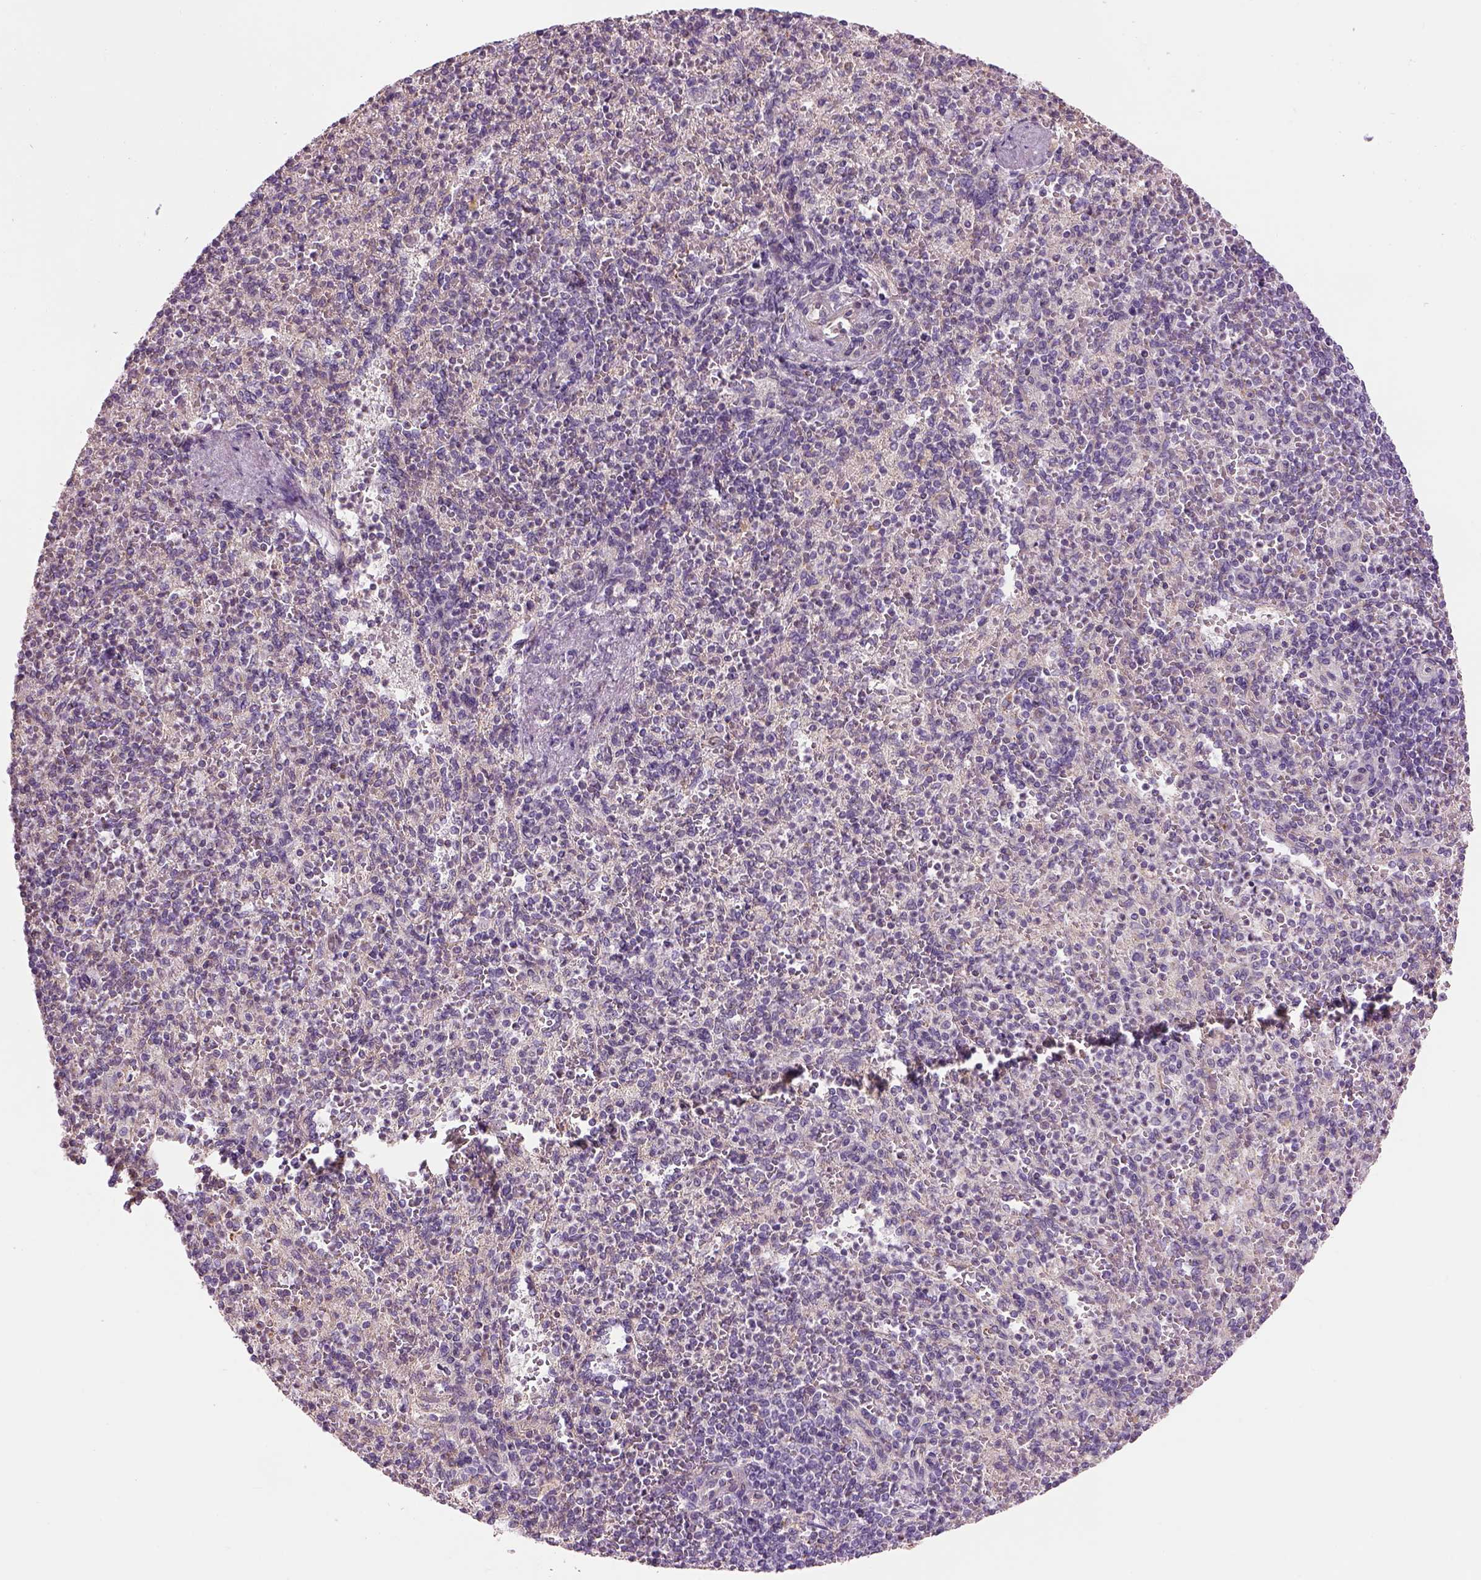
{"staining": {"intensity": "weak", "quantity": "<25%", "location": "cytoplasmic/membranous"}, "tissue": "spleen", "cell_type": "Cells in red pulp", "image_type": "normal", "snomed": [{"axis": "morphology", "description": "Normal tissue, NOS"}, {"axis": "topography", "description": "Spleen"}], "caption": "High magnification brightfield microscopy of benign spleen stained with DAB (brown) and counterstained with hematoxylin (blue): cells in red pulp show no significant positivity. The staining is performed using DAB brown chromogen with nuclei counter-stained in using hematoxylin.", "gene": "IFT52", "patient": {"sex": "female", "age": 74}}